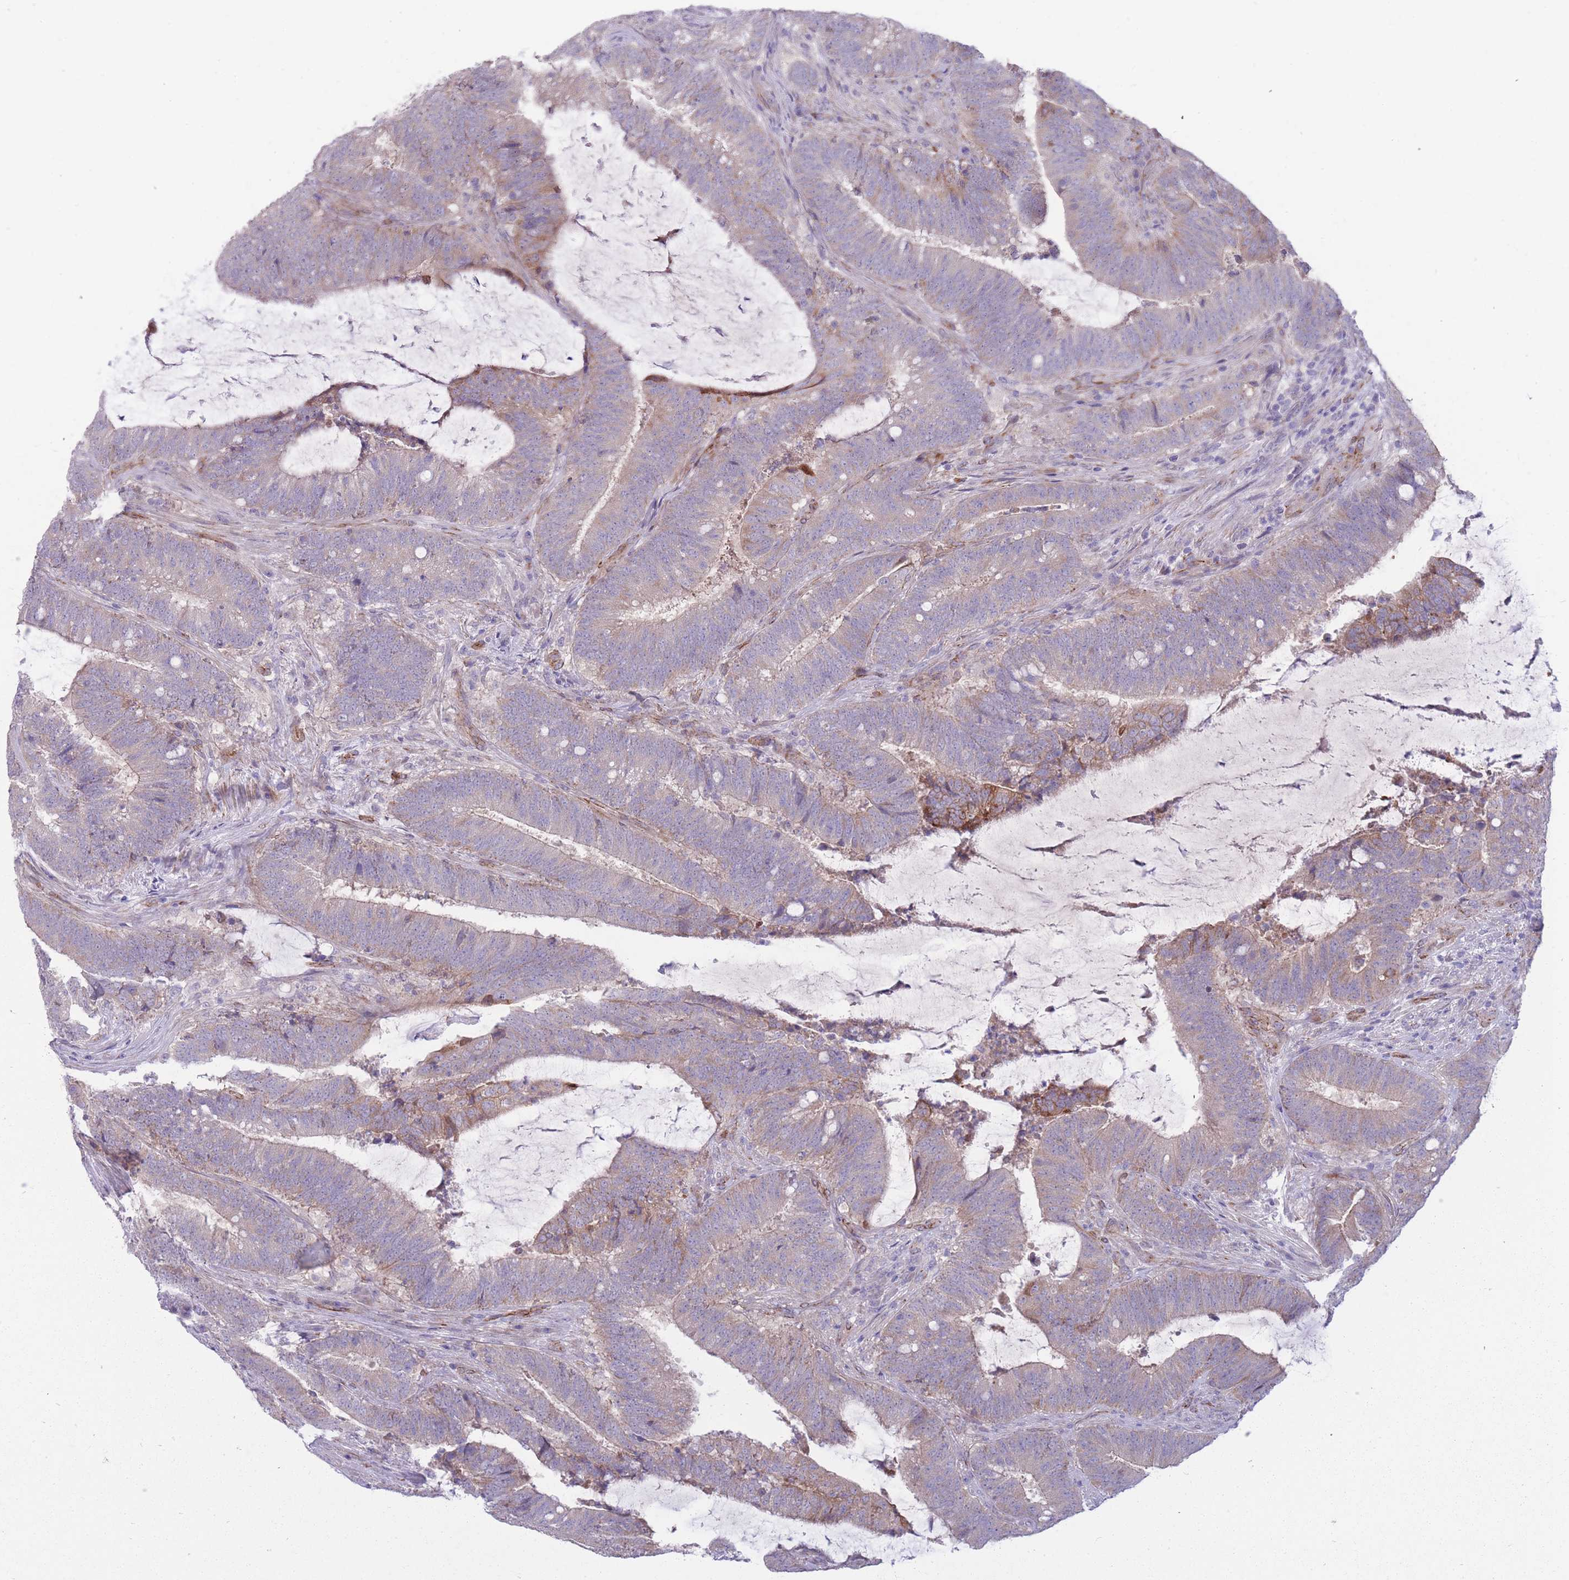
{"staining": {"intensity": "weak", "quantity": "25%-75%", "location": "cytoplasmic/membranous"}, "tissue": "colorectal cancer", "cell_type": "Tumor cells", "image_type": "cancer", "snomed": [{"axis": "morphology", "description": "Adenocarcinoma, NOS"}, {"axis": "topography", "description": "Colon"}], "caption": "Immunohistochemistry (IHC) of colorectal cancer demonstrates low levels of weak cytoplasmic/membranous expression in about 25%-75% of tumor cells. The staining is performed using DAB (3,3'-diaminobenzidine) brown chromogen to label protein expression. The nuclei are counter-stained blue using hematoxylin.", "gene": "RGS11", "patient": {"sex": "female", "age": 43}}